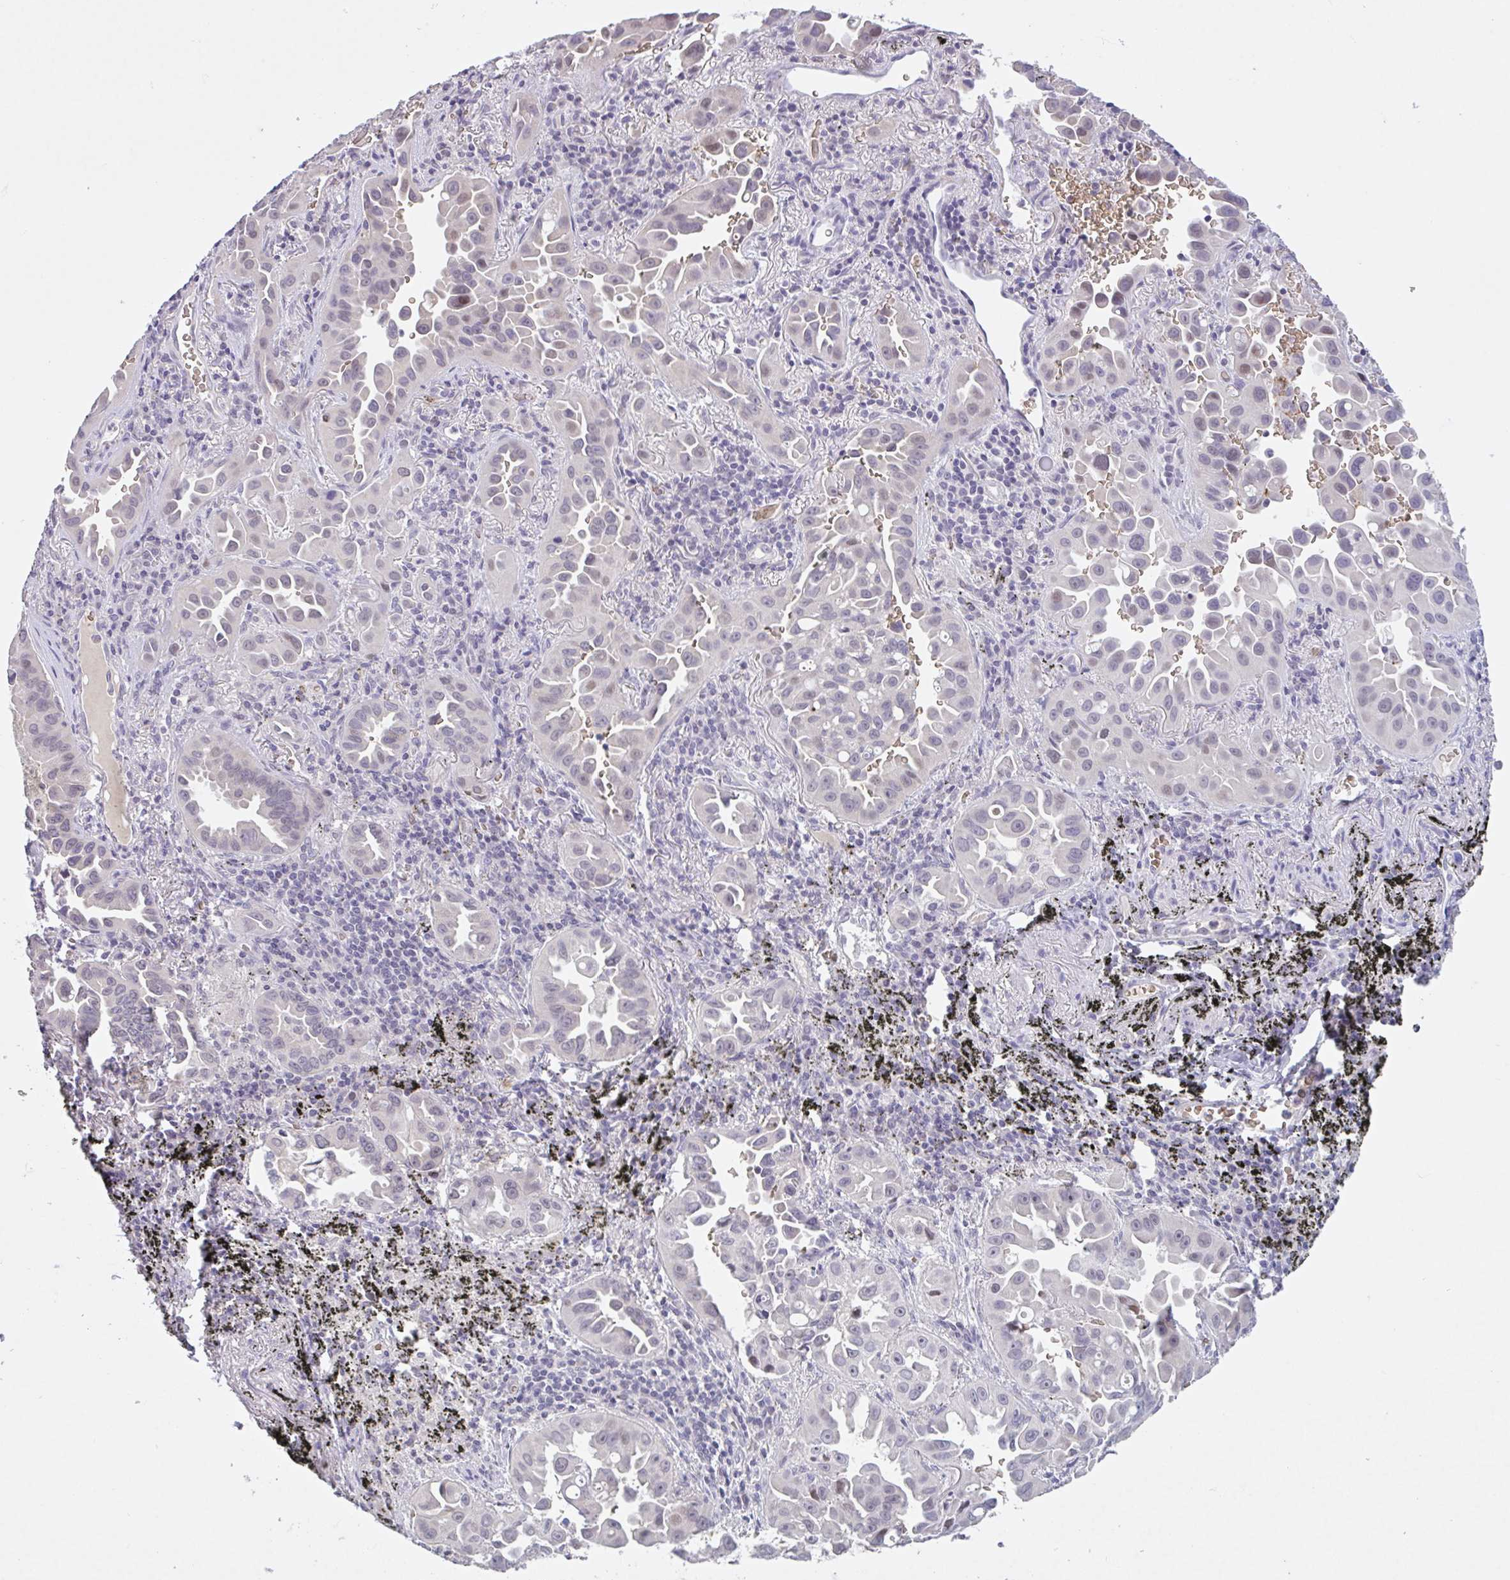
{"staining": {"intensity": "weak", "quantity": "<25%", "location": "nuclear"}, "tissue": "lung cancer", "cell_type": "Tumor cells", "image_type": "cancer", "snomed": [{"axis": "morphology", "description": "Adenocarcinoma, NOS"}, {"axis": "topography", "description": "Lung"}], "caption": "IHC histopathology image of lung cancer (adenocarcinoma) stained for a protein (brown), which reveals no expression in tumor cells.", "gene": "RHAG", "patient": {"sex": "male", "age": 68}}